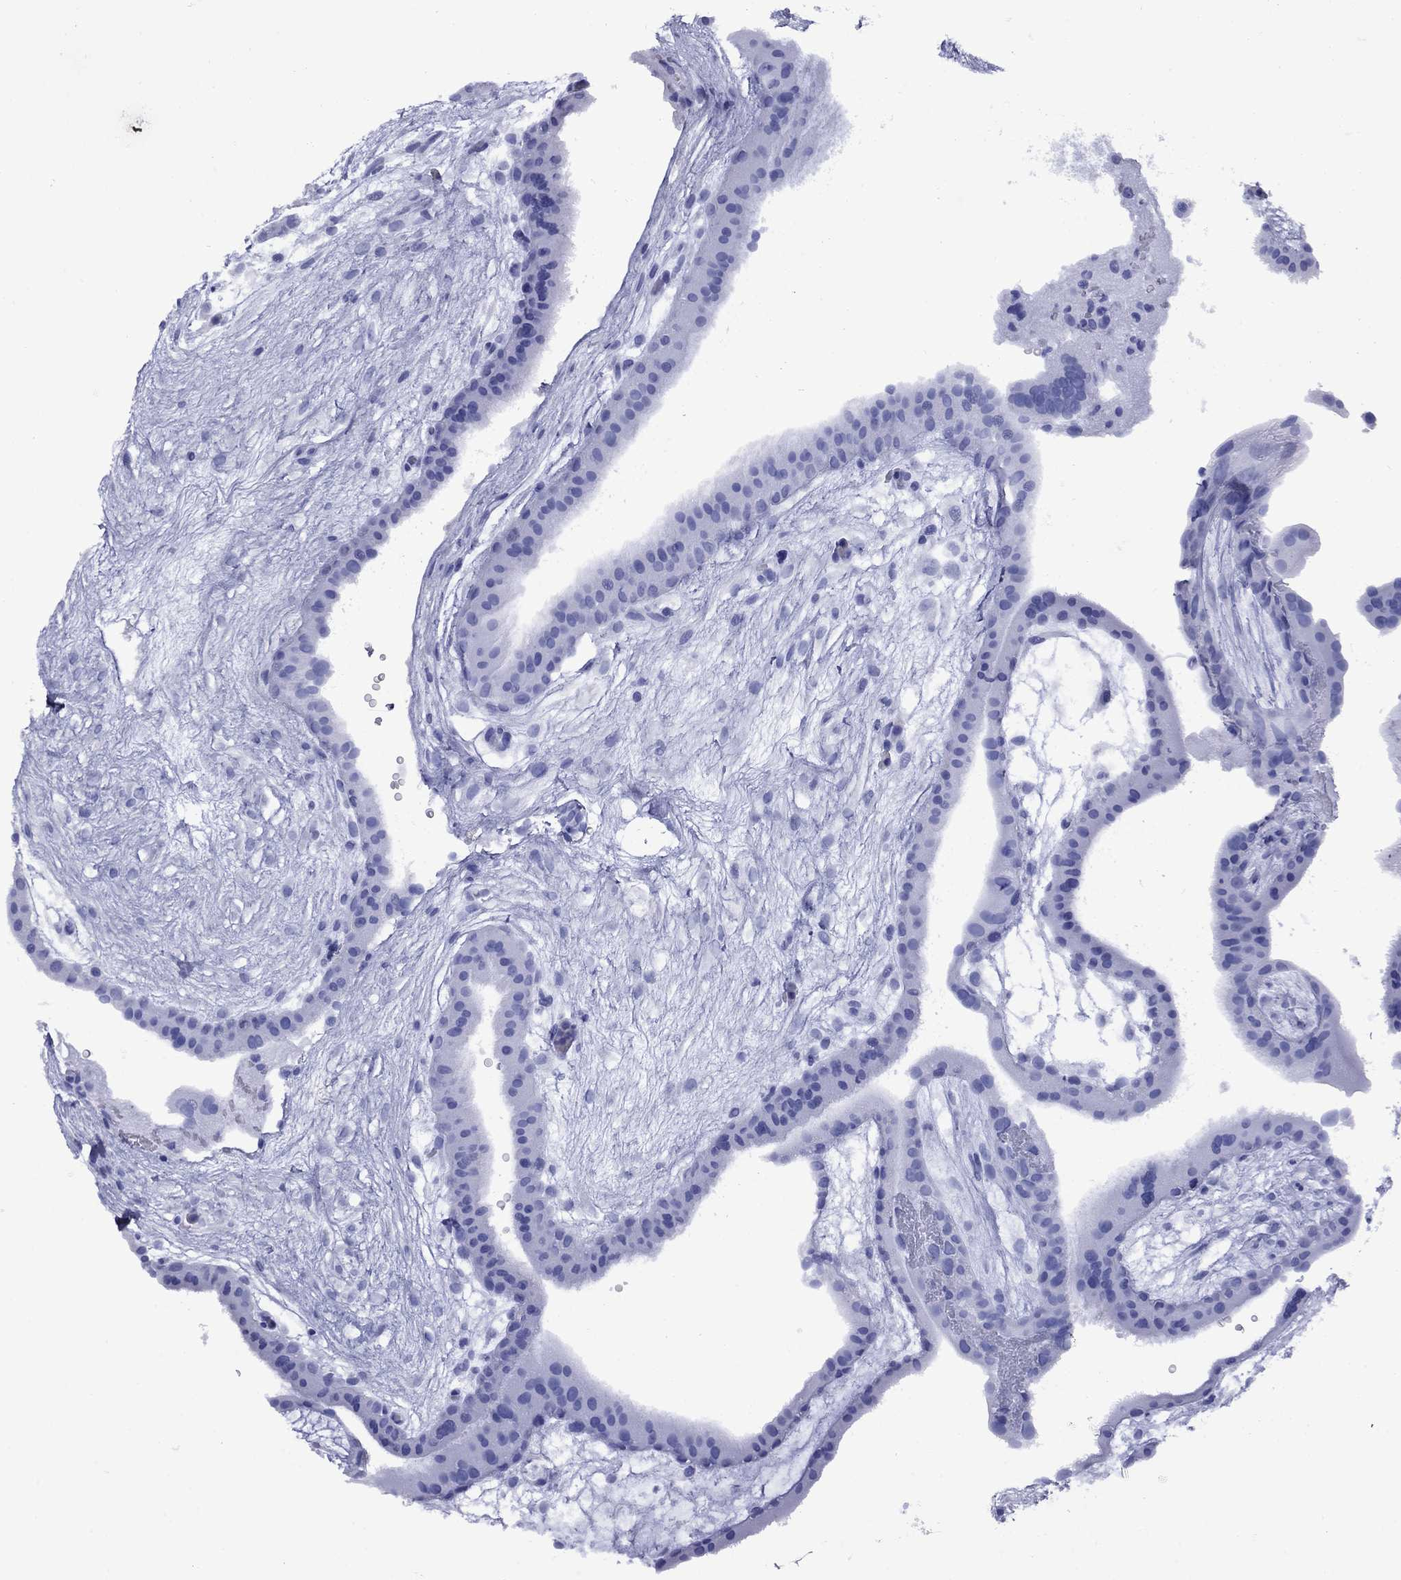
{"staining": {"intensity": "negative", "quantity": "none", "location": "none"}, "tissue": "placenta", "cell_type": "Decidual cells", "image_type": "normal", "snomed": [{"axis": "morphology", "description": "Normal tissue, NOS"}, {"axis": "topography", "description": "Placenta"}], "caption": "Decidual cells show no significant protein positivity in normal placenta.", "gene": "APOA2", "patient": {"sex": "female", "age": 19}}